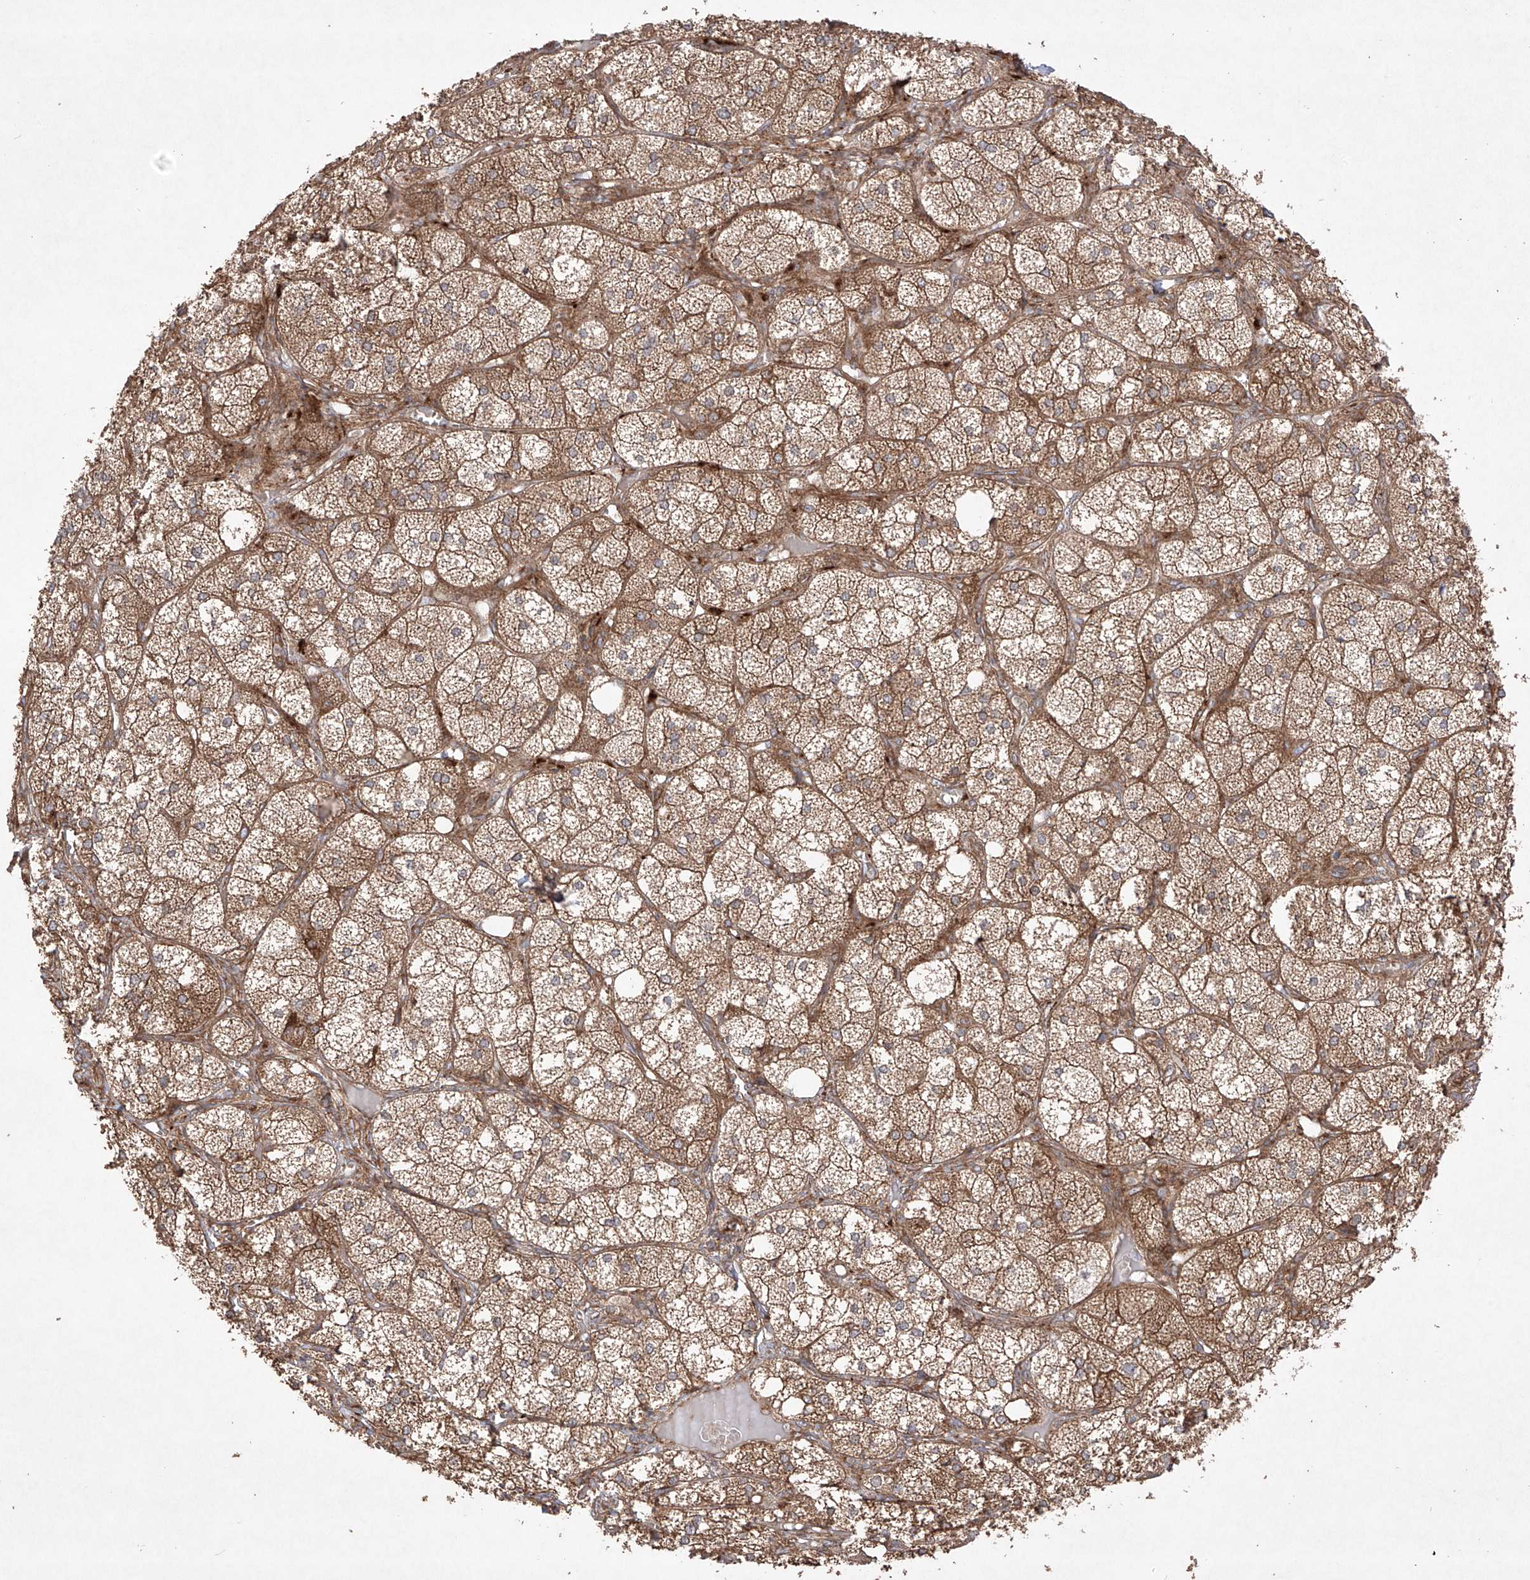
{"staining": {"intensity": "strong", "quantity": ">75%", "location": "cytoplasmic/membranous"}, "tissue": "adrenal gland", "cell_type": "Glandular cells", "image_type": "normal", "snomed": [{"axis": "morphology", "description": "Normal tissue, NOS"}, {"axis": "topography", "description": "Adrenal gland"}], "caption": "Immunohistochemical staining of benign human adrenal gland shows >75% levels of strong cytoplasmic/membranous protein positivity in approximately >75% of glandular cells.", "gene": "YKT6", "patient": {"sex": "female", "age": 61}}